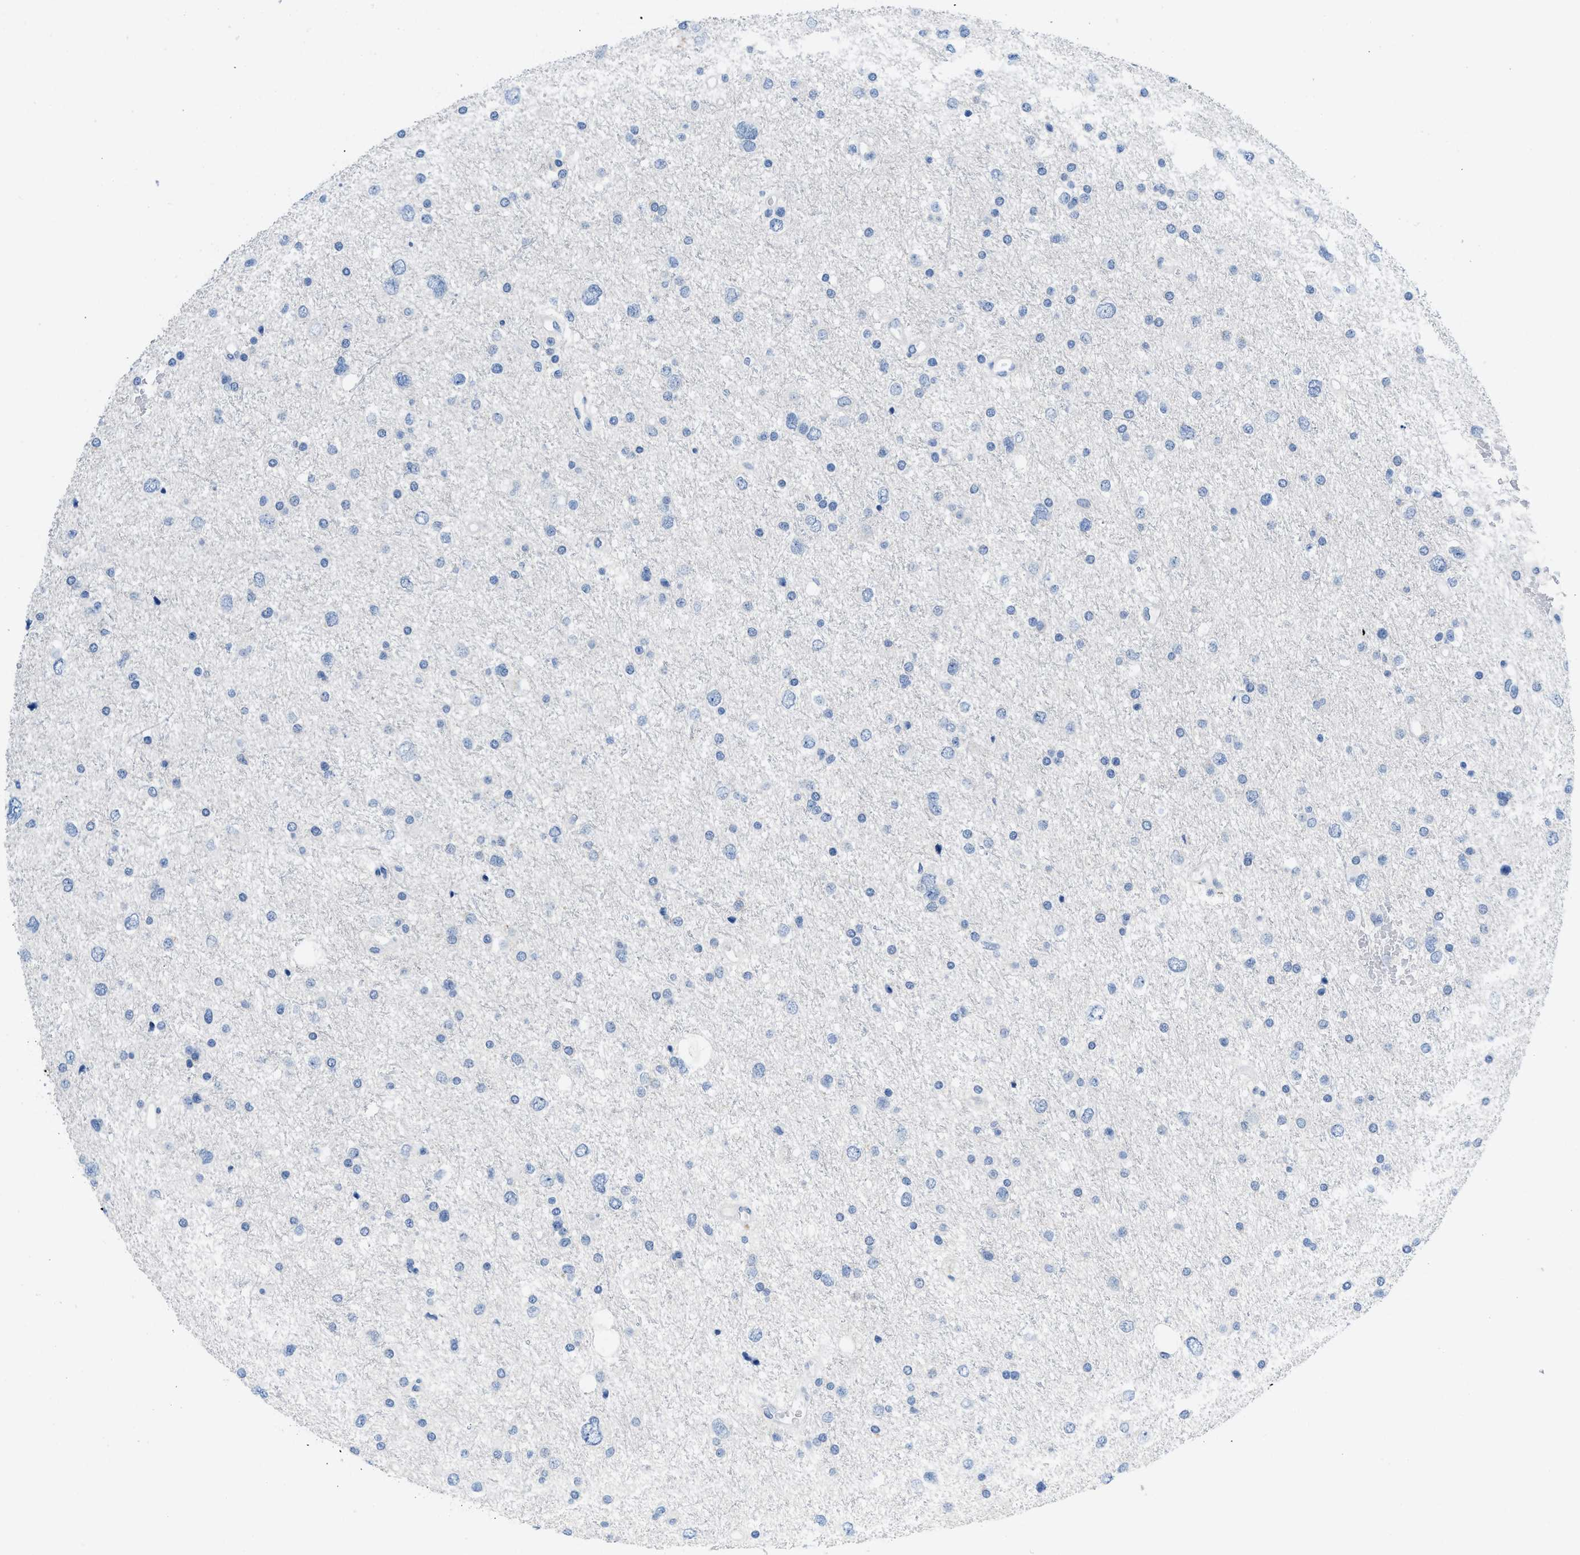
{"staining": {"intensity": "negative", "quantity": "none", "location": "none"}, "tissue": "glioma", "cell_type": "Tumor cells", "image_type": "cancer", "snomed": [{"axis": "morphology", "description": "Glioma, malignant, Low grade"}, {"axis": "topography", "description": "Brain"}], "caption": "An image of glioma stained for a protein reveals no brown staining in tumor cells.", "gene": "PYY", "patient": {"sex": "female", "age": 37}}